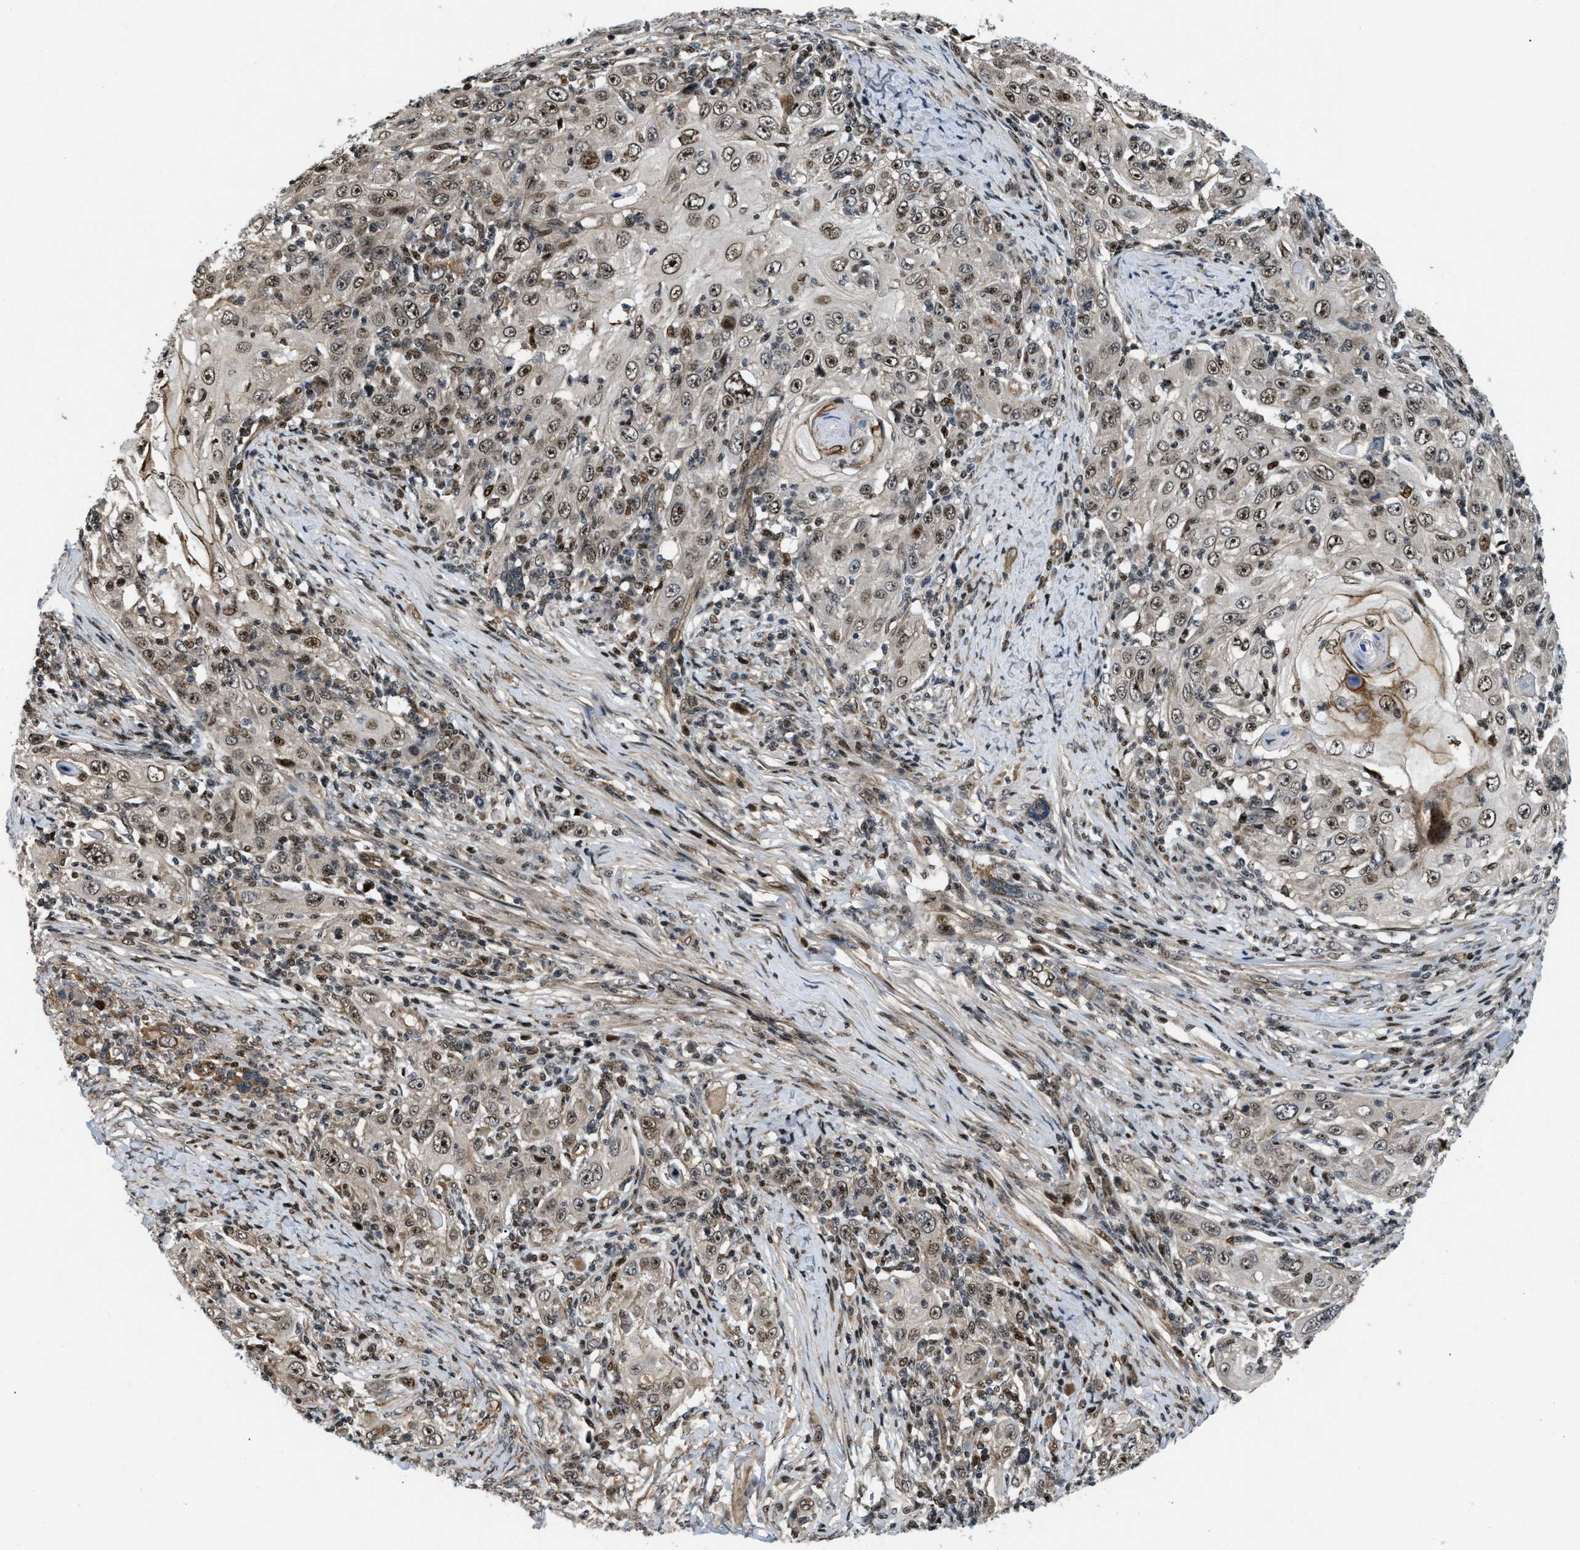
{"staining": {"intensity": "moderate", "quantity": ">75%", "location": "nuclear"}, "tissue": "skin cancer", "cell_type": "Tumor cells", "image_type": "cancer", "snomed": [{"axis": "morphology", "description": "Squamous cell carcinoma, NOS"}, {"axis": "topography", "description": "Skin"}], "caption": "DAB immunohistochemical staining of human skin squamous cell carcinoma displays moderate nuclear protein expression in about >75% of tumor cells.", "gene": "LTA4H", "patient": {"sex": "female", "age": 88}}